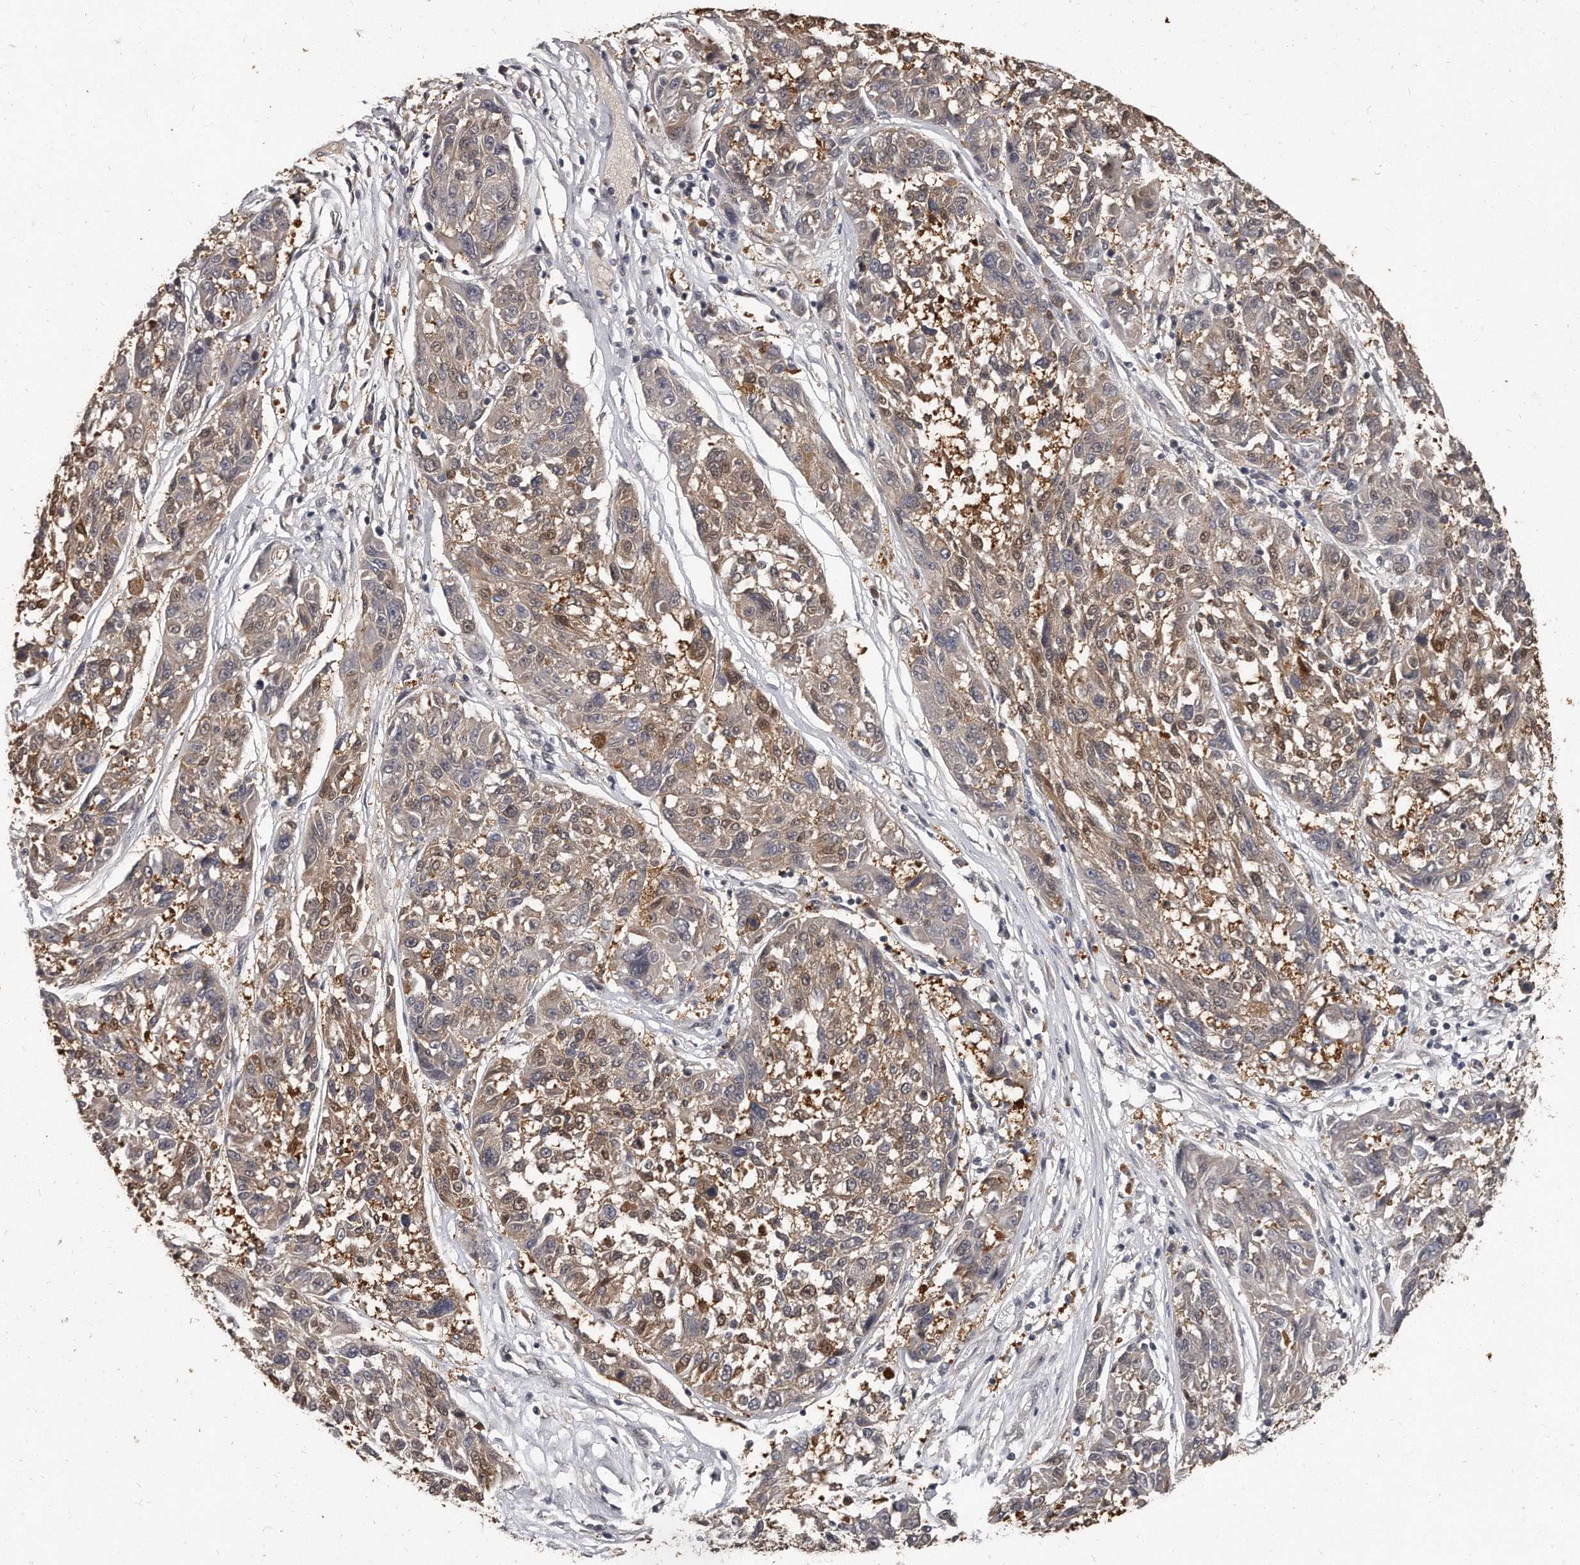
{"staining": {"intensity": "weak", "quantity": "25%-75%", "location": "cytoplasmic/membranous,nuclear"}, "tissue": "melanoma", "cell_type": "Tumor cells", "image_type": "cancer", "snomed": [{"axis": "morphology", "description": "Malignant melanoma, NOS"}, {"axis": "topography", "description": "Skin"}], "caption": "Weak cytoplasmic/membranous and nuclear staining is identified in approximately 25%-75% of tumor cells in melanoma. (IHC, brightfield microscopy, high magnification).", "gene": "GRB10", "patient": {"sex": "male", "age": 53}}